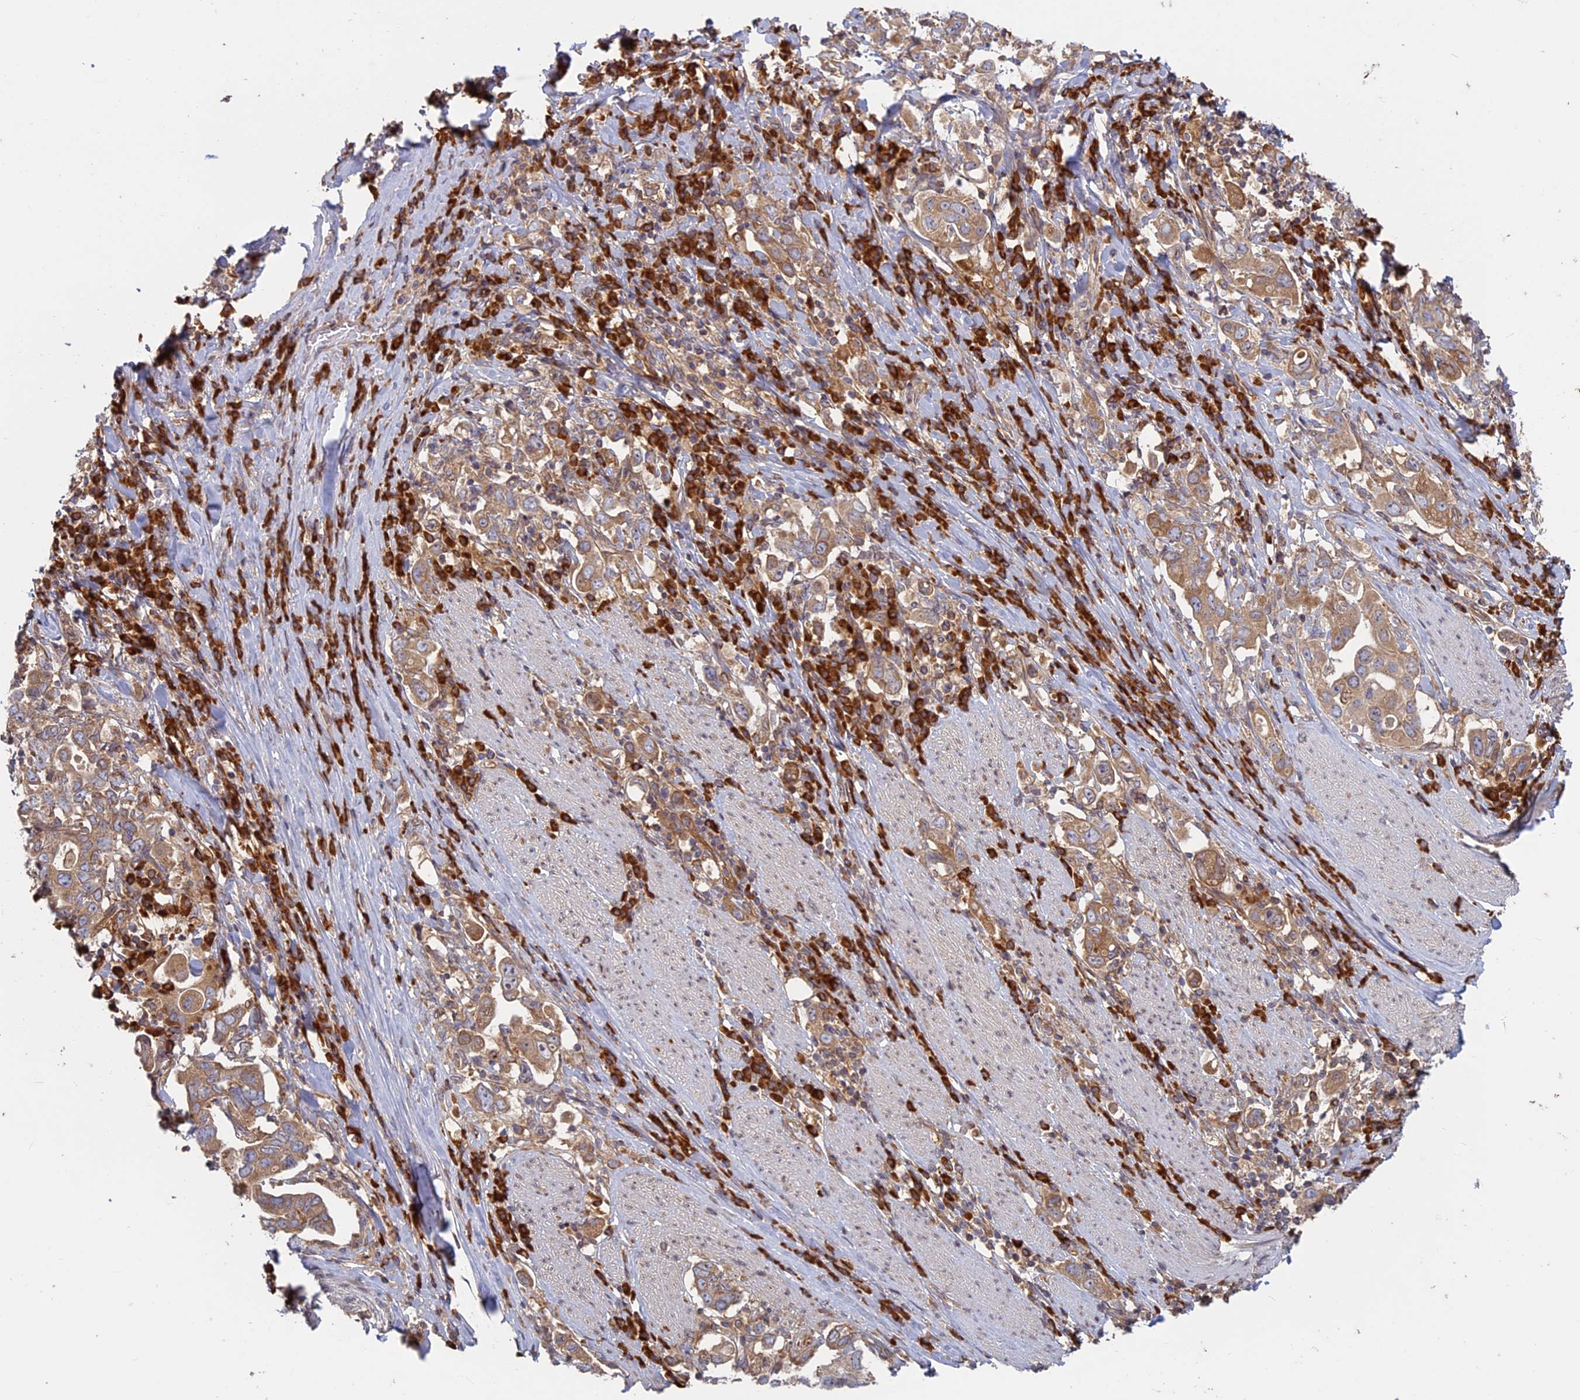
{"staining": {"intensity": "moderate", "quantity": ">75%", "location": "cytoplasmic/membranous"}, "tissue": "stomach cancer", "cell_type": "Tumor cells", "image_type": "cancer", "snomed": [{"axis": "morphology", "description": "Adenocarcinoma, NOS"}, {"axis": "topography", "description": "Stomach, upper"}, {"axis": "topography", "description": "Stomach"}], "caption": "Stomach cancer stained with DAB immunohistochemistry exhibits medium levels of moderate cytoplasmic/membranous staining in about >75% of tumor cells.", "gene": "TMEM208", "patient": {"sex": "male", "age": 62}}